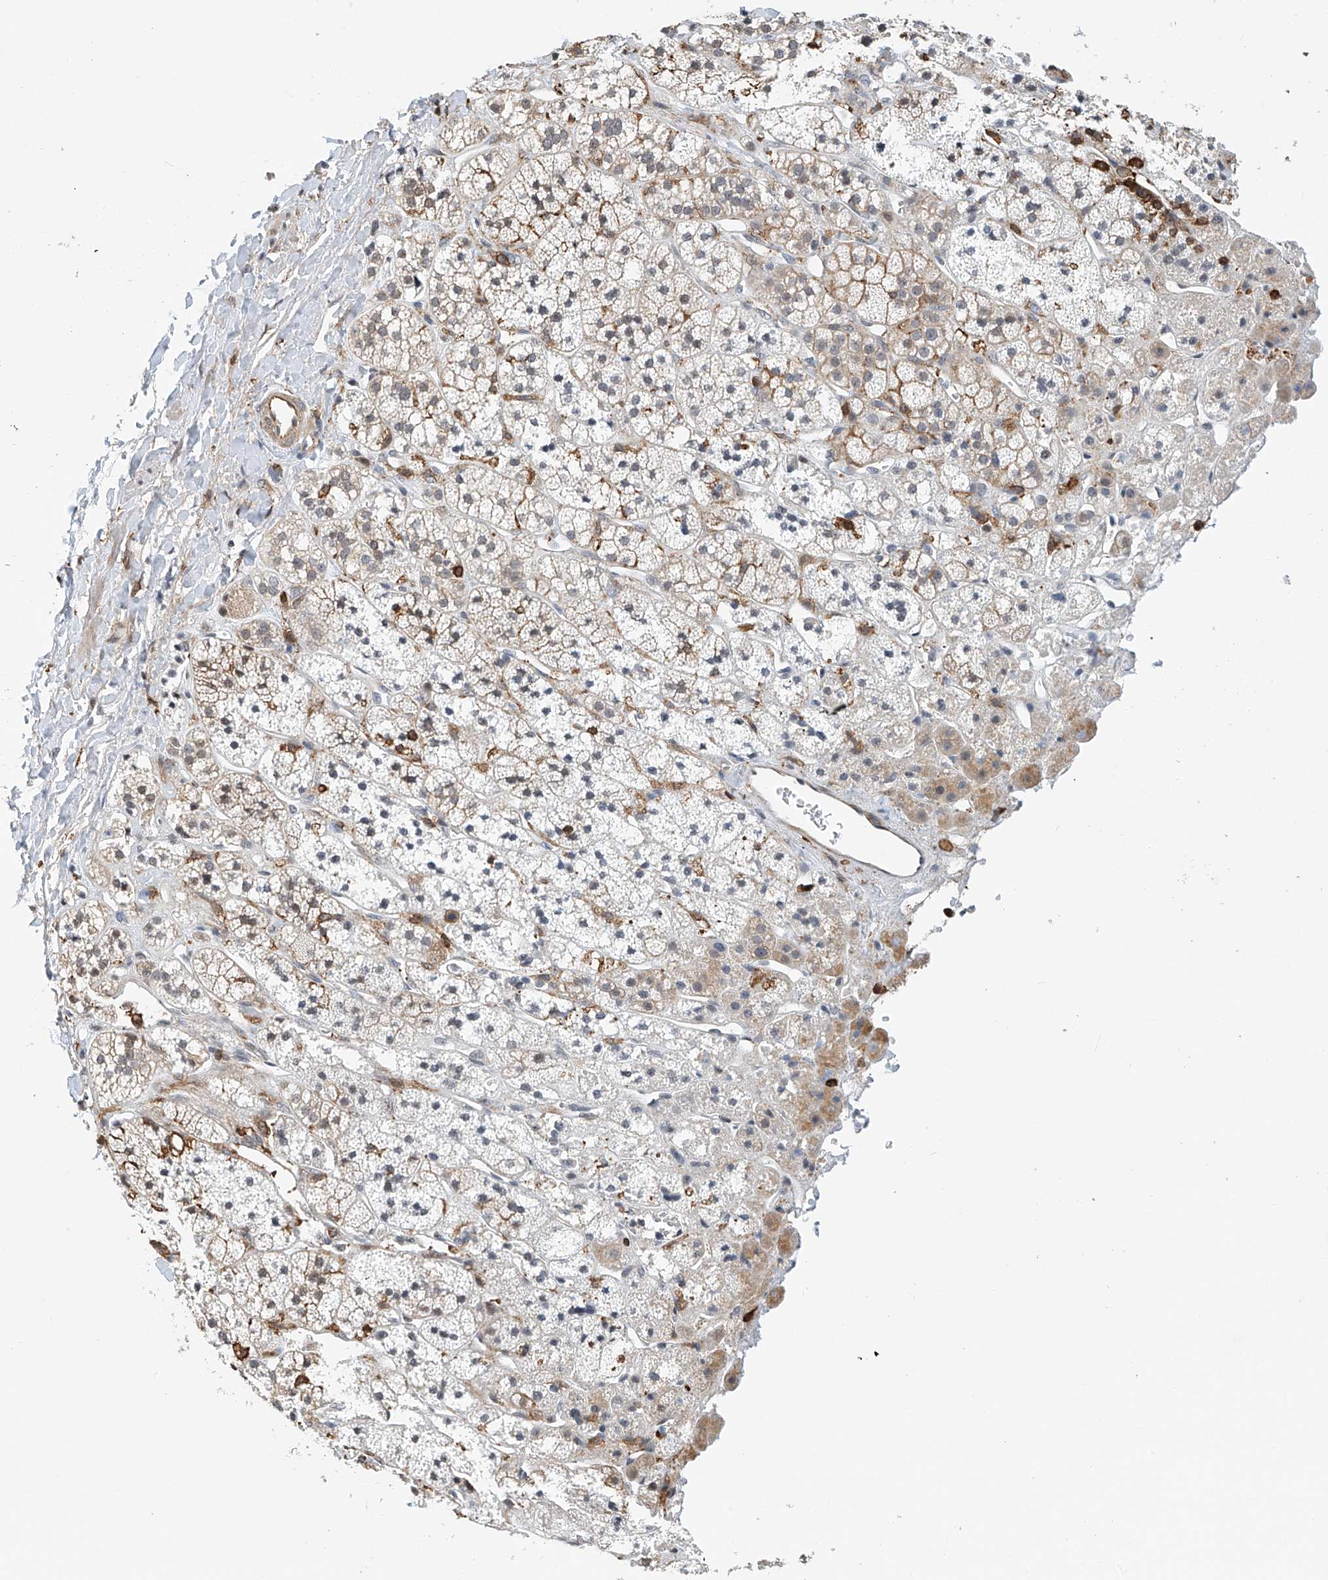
{"staining": {"intensity": "moderate", "quantity": "25%-75%", "location": "cytoplasmic/membranous,nuclear"}, "tissue": "adrenal gland", "cell_type": "Glandular cells", "image_type": "normal", "snomed": [{"axis": "morphology", "description": "Normal tissue, NOS"}, {"axis": "topography", "description": "Adrenal gland"}], "caption": "Glandular cells show moderate cytoplasmic/membranous,nuclear expression in approximately 25%-75% of cells in benign adrenal gland.", "gene": "MICAL1", "patient": {"sex": "male", "age": 56}}